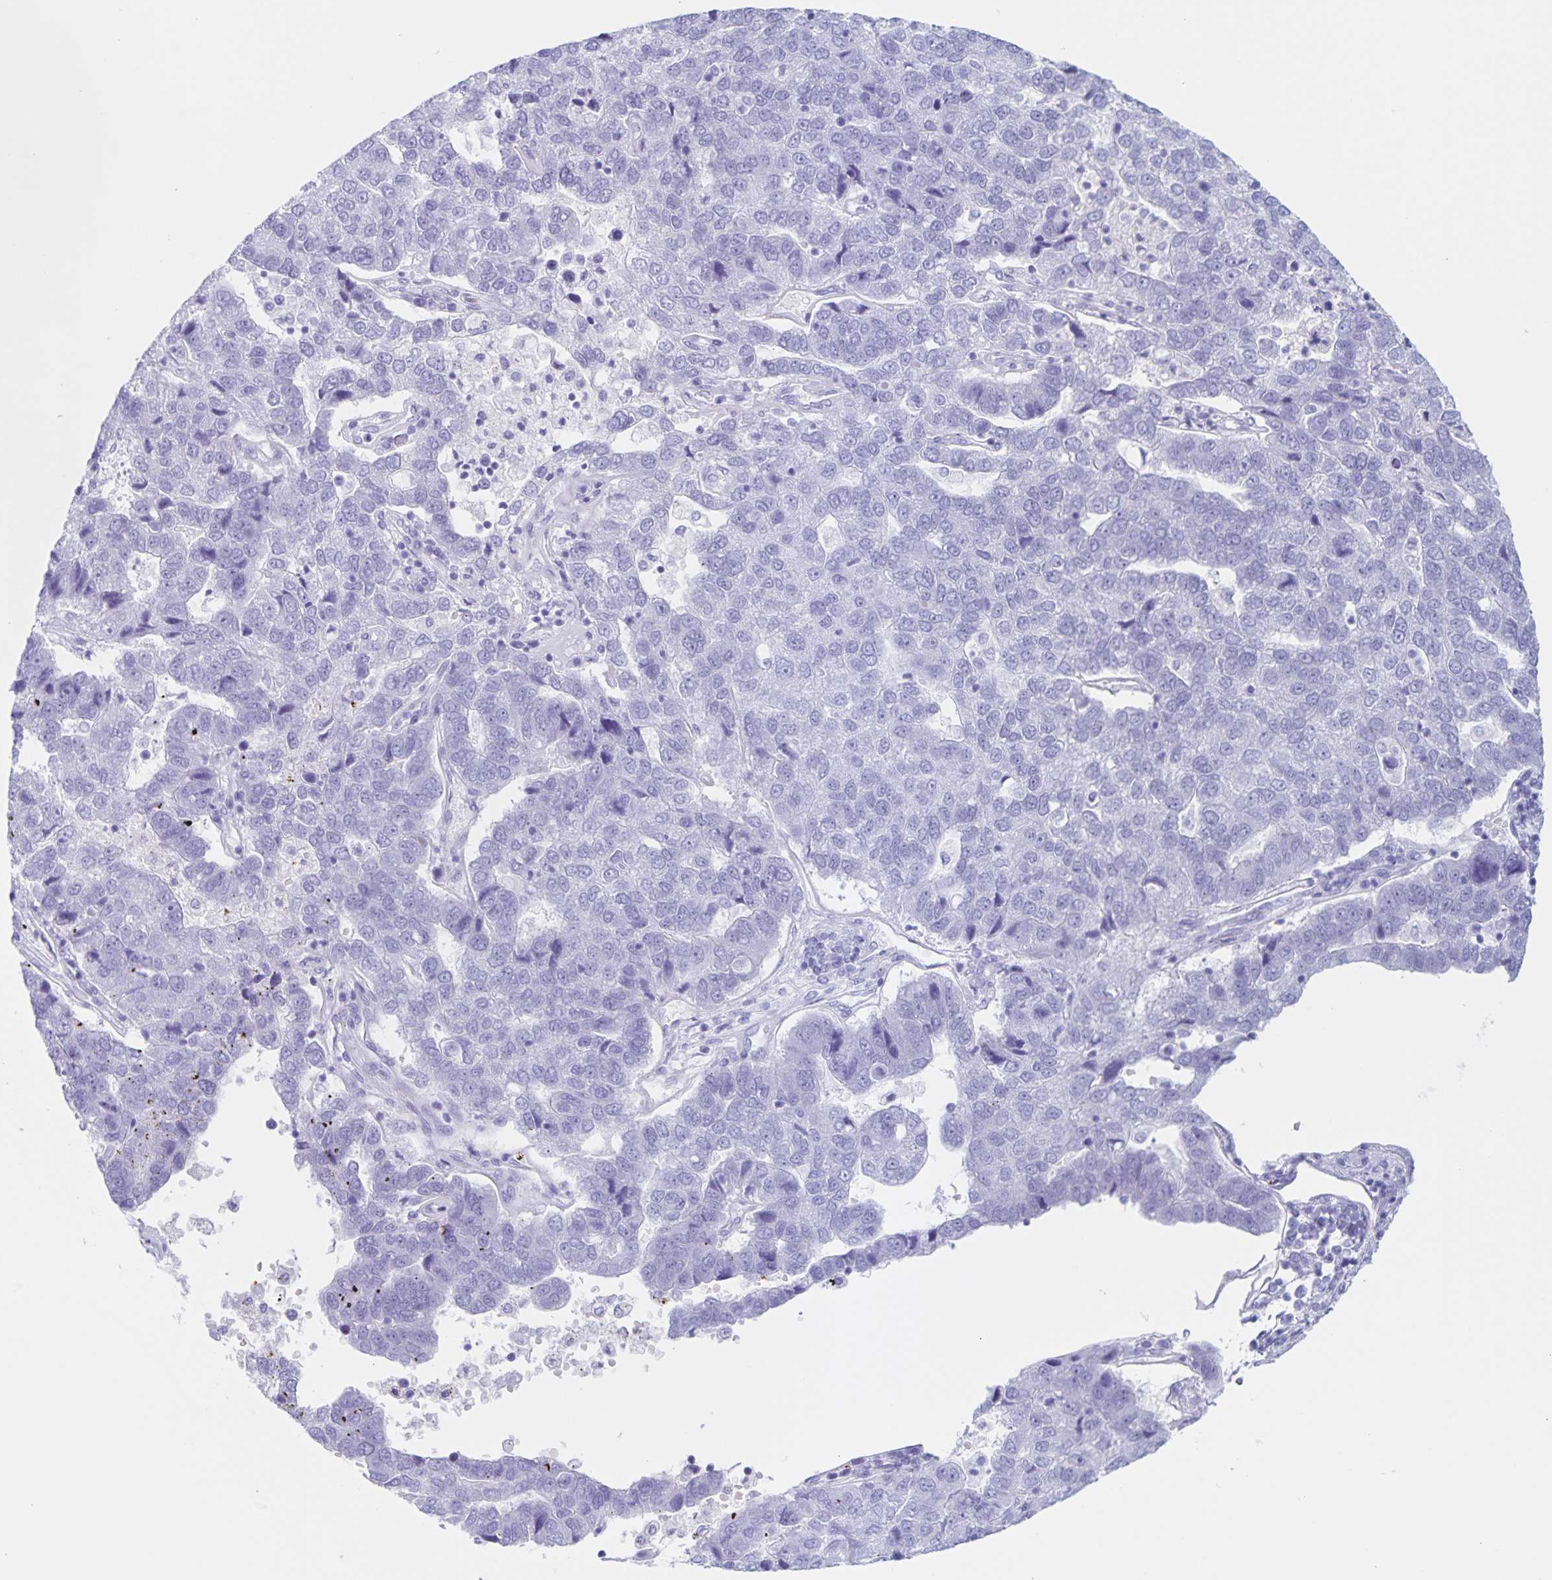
{"staining": {"intensity": "negative", "quantity": "none", "location": "none"}, "tissue": "pancreatic cancer", "cell_type": "Tumor cells", "image_type": "cancer", "snomed": [{"axis": "morphology", "description": "Adenocarcinoma, NOS"}, {"axis": "topography", "description": "Pancreas"}], "caption": "DAB immunohistochemical staining of human pancreatic adenocarcinoma shows no significant positivity in tumor cells. The staining was performed using DAB to visualize the protein expression in brown, while the nuclei were stained in blue with hematoxylin (Magnification: 20x).", "gene": "C12orf56", "patient": {"sex": "female", "age": 61}}